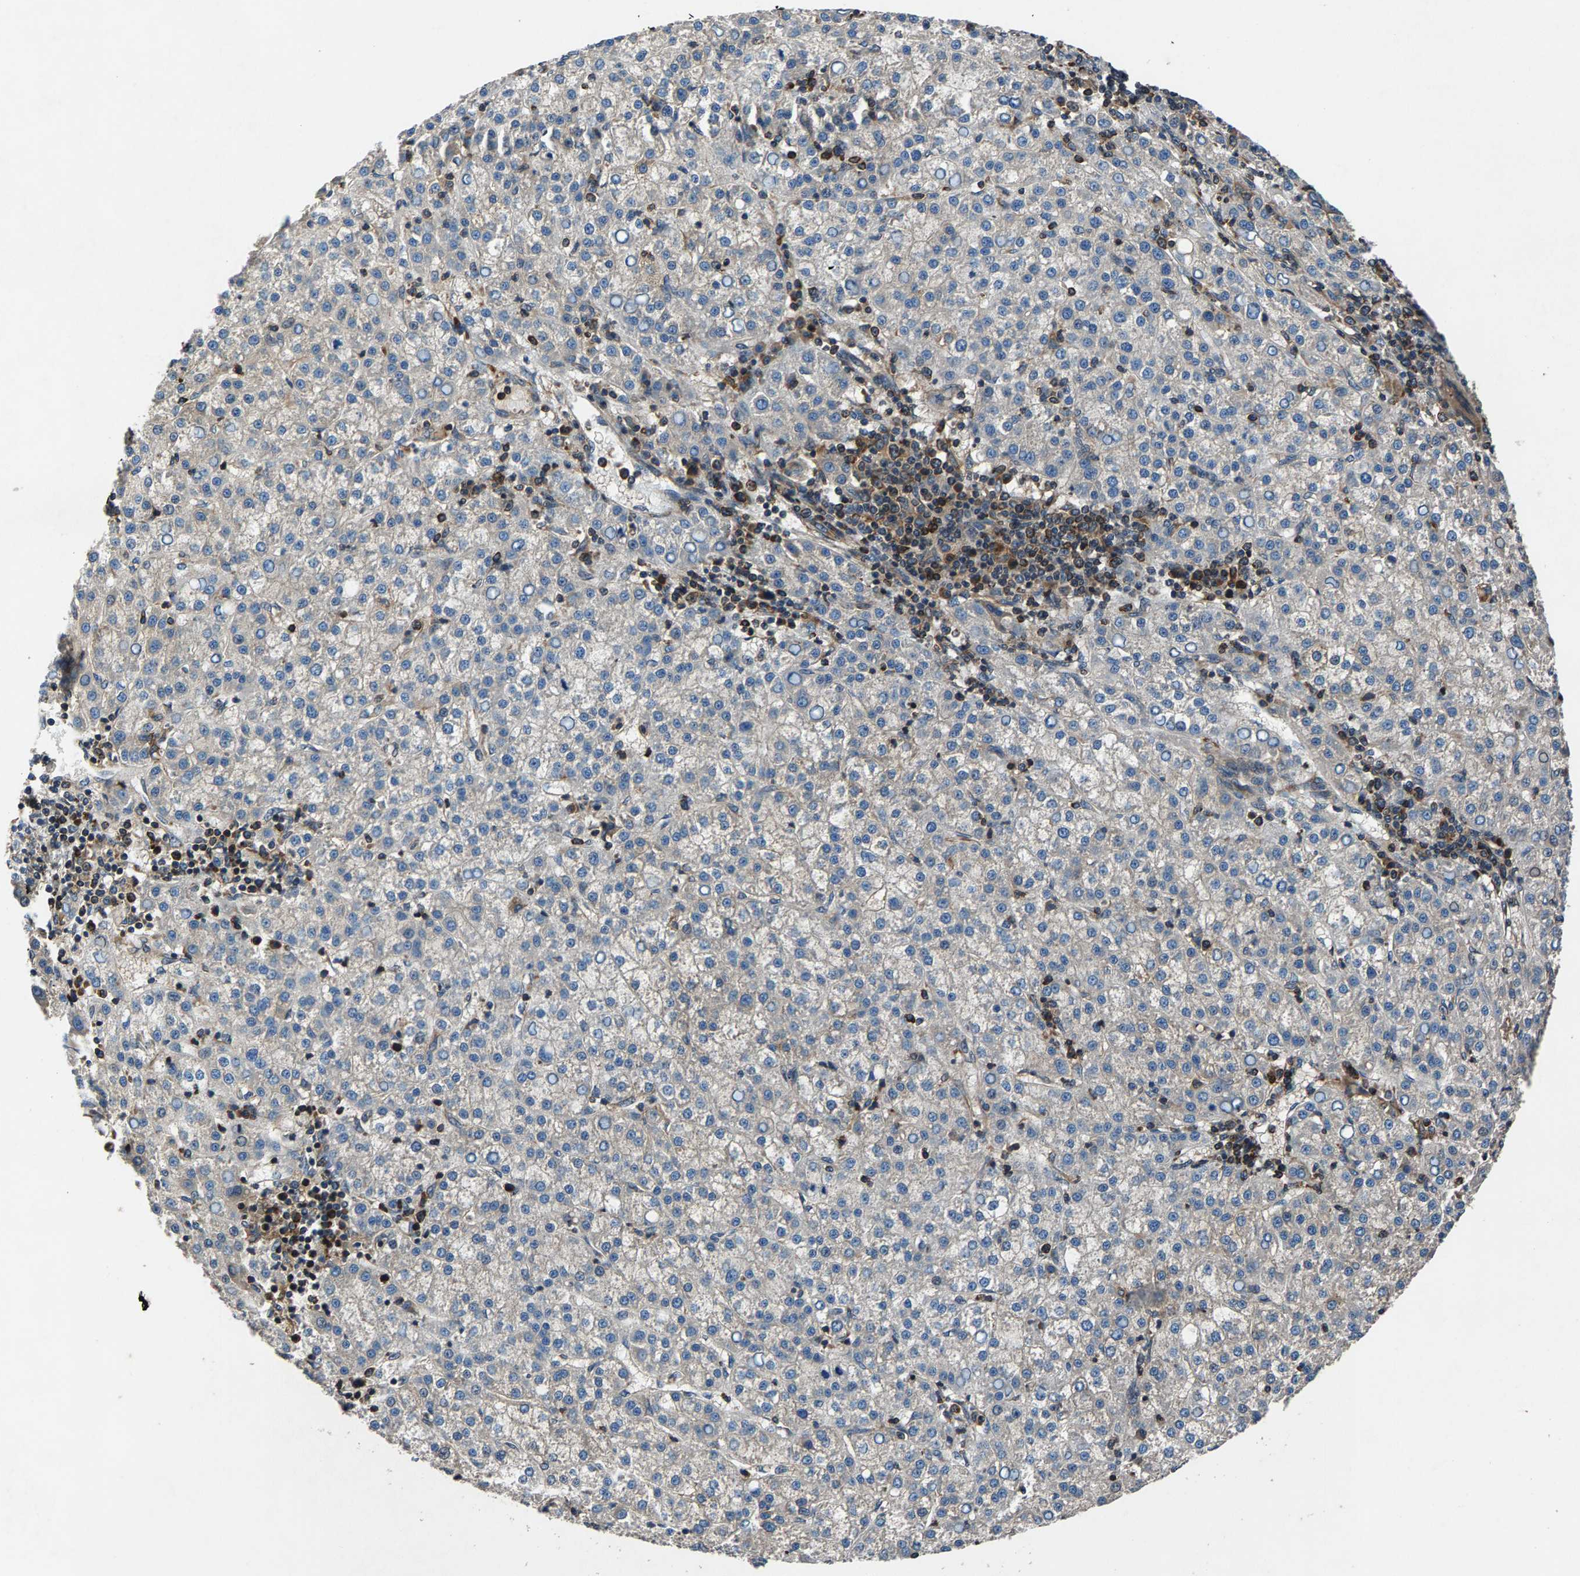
{"staining": {"intensity": "negative", "quantity": "none", "location": "none"}, "tissue": "liver cancer", "cell_type": "Tumor cells", "image_type": "cancer", "snomed": [{"axis": "morphology", "description": "Carcinoma, Hepatocellular, NOS"}, {"axis": "topography", "description": "Liver"}], "caption": "The micrograph exhibits no significant expression in tumor cells of hepatocellular carcinoma (liver).", "gene": "LPCAT1", "patient": {"sex": "female", "age": 58}}